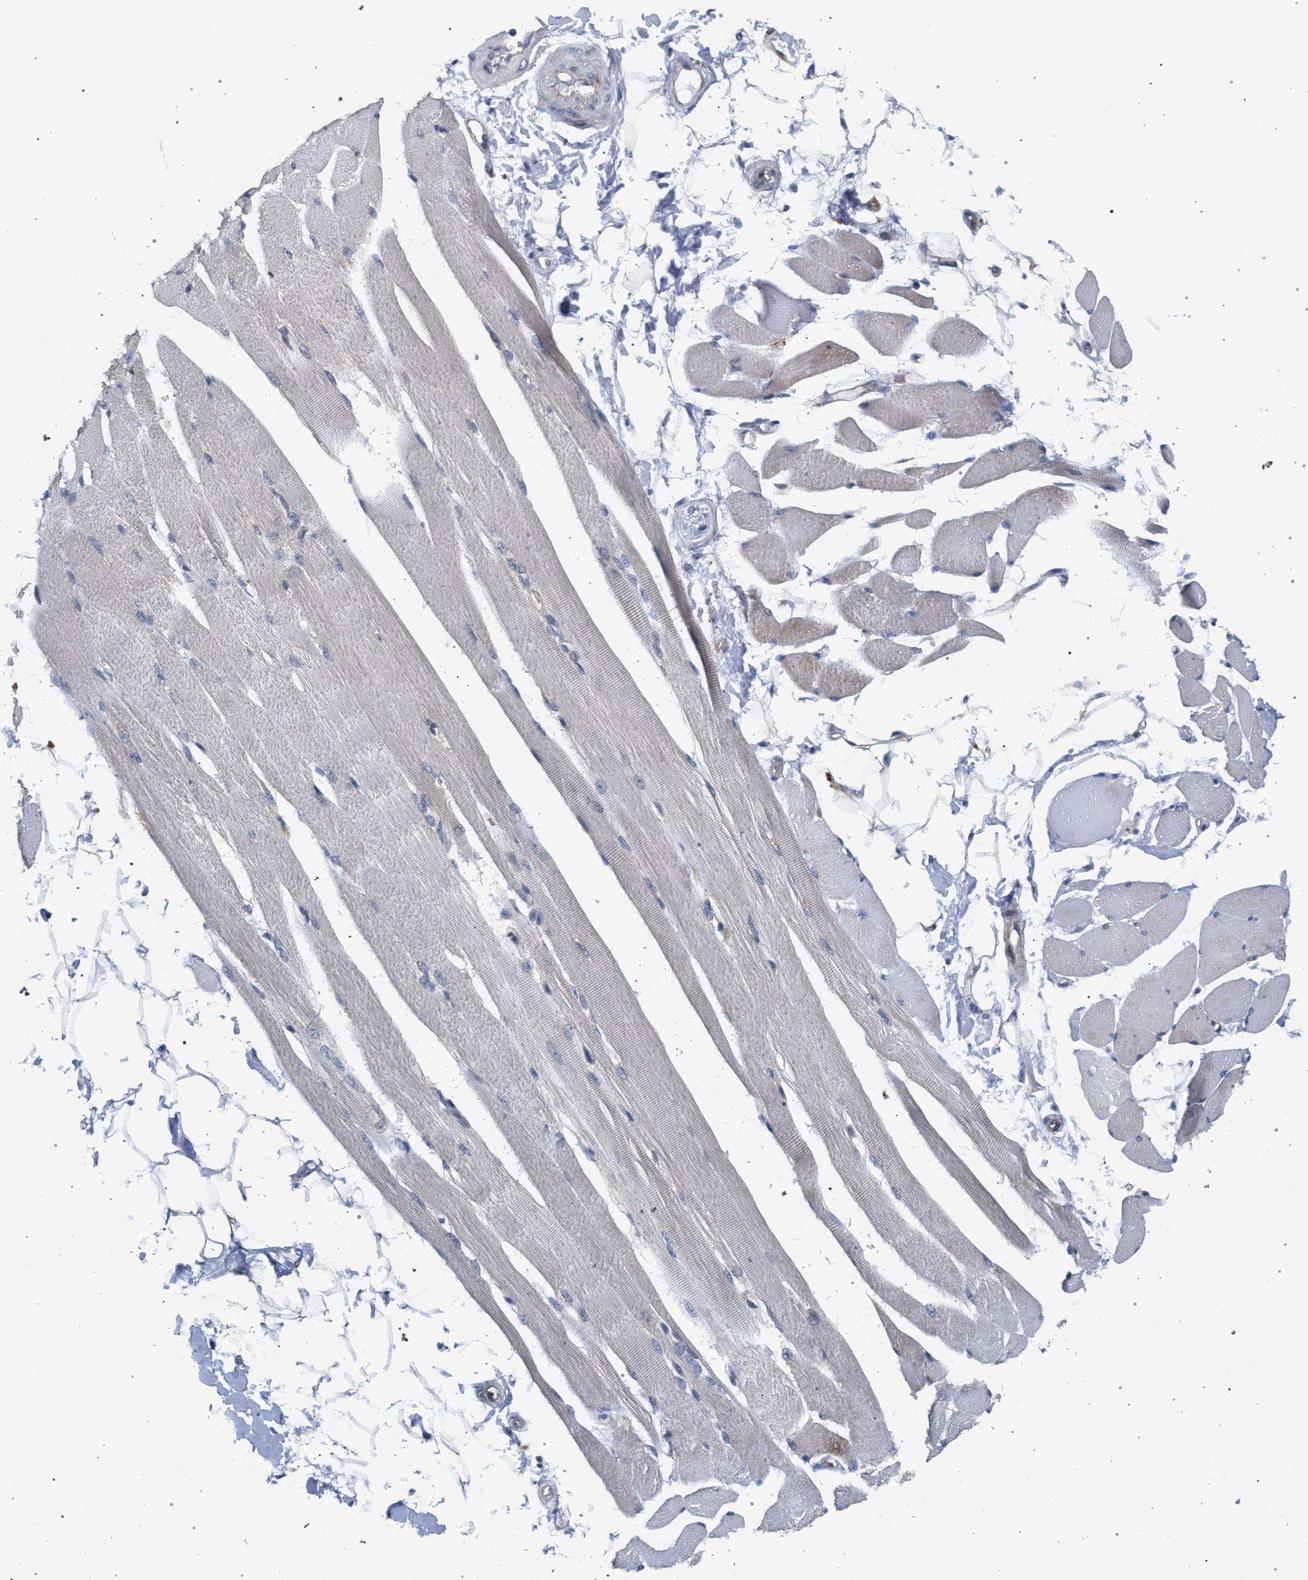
{"staining": {"intensity": "weak", "quantity": "<25%", "location": "cytoplasmic/membranous"}, "tissue": "skeletal muscle", "cell_type": "Myocytes", "image_type": "normal", "snomed": [{"axis": "morphology", "description": "Normal tissue, NOS"}, {"axis": "topography", "description": "Skeletal muscle"}, {"axis": "topography", "description": "Peripheral nerve tissue"}], "caption": "Micrograph shows no protein positivity in myocytes of benign skeletal muscle. (Immunohistochemistry (ihc), brightfield microscopy, high magnification).", "gene": "MAMDC2", "patient": {"sex": "female", "age": 84}}